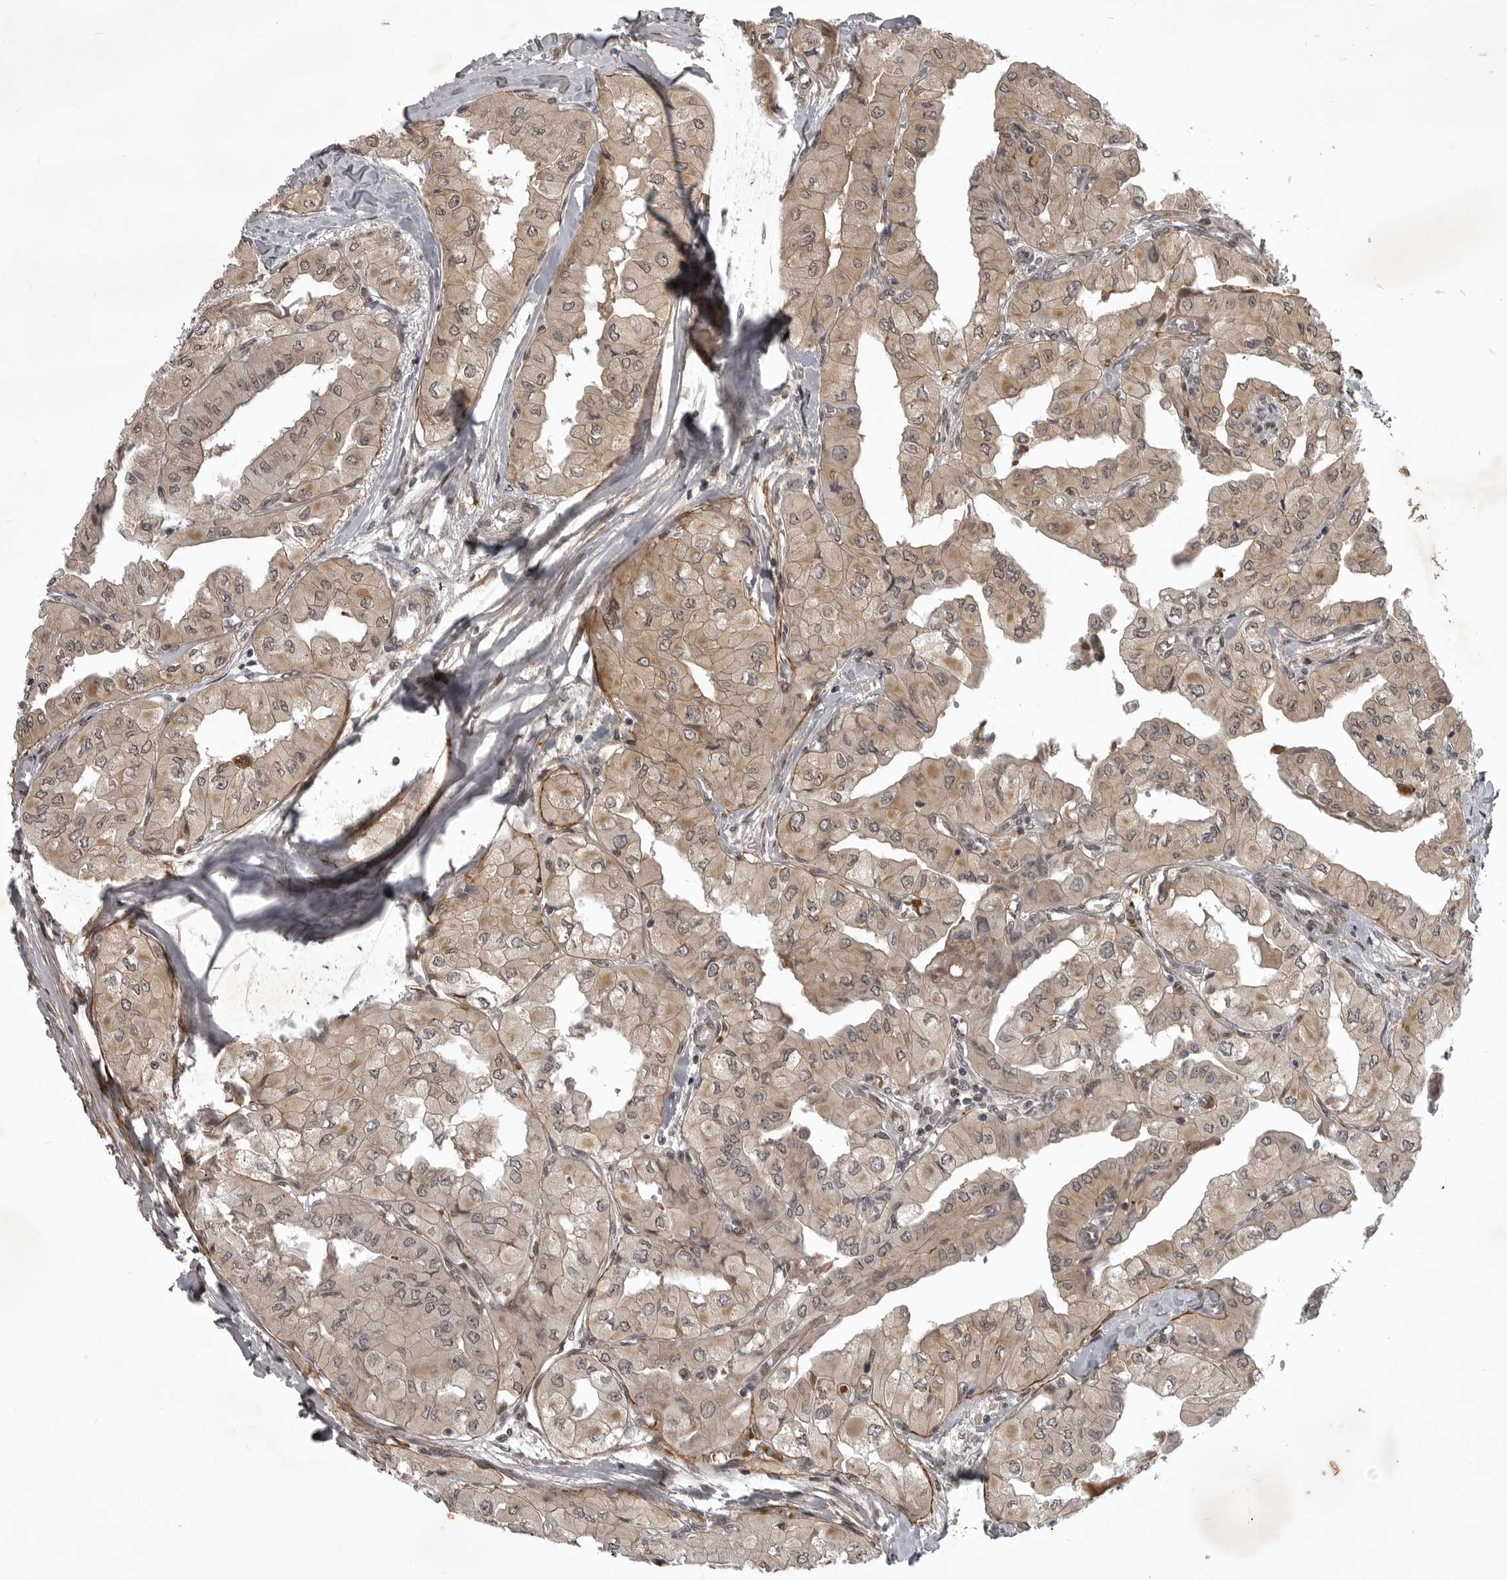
{"staining": {"intensity": "moderate", "quantity": ">75%", "location": "cytoplasmic/membranous,nuclear"}, "tissue": "thyroid cancer", "cell_type": "Tumor cells", "image_type": "cancer", "snomed": [{"axis": "morphology", "description": "Papillary adenocarcinoma, NOS"}, {"axis": "topography", "description": "Thyroid gland"}], "caption": "Immunohistochemistry image of human thyroid papillary adenocarcinoma stained for a protein (brown), which displays medium levels of moderate cytoplasmic/membranous and nuclear staining in about >75% of tumor cells.", "gene": "SNX16", "patient": {"sex": "female", "age": 59}}